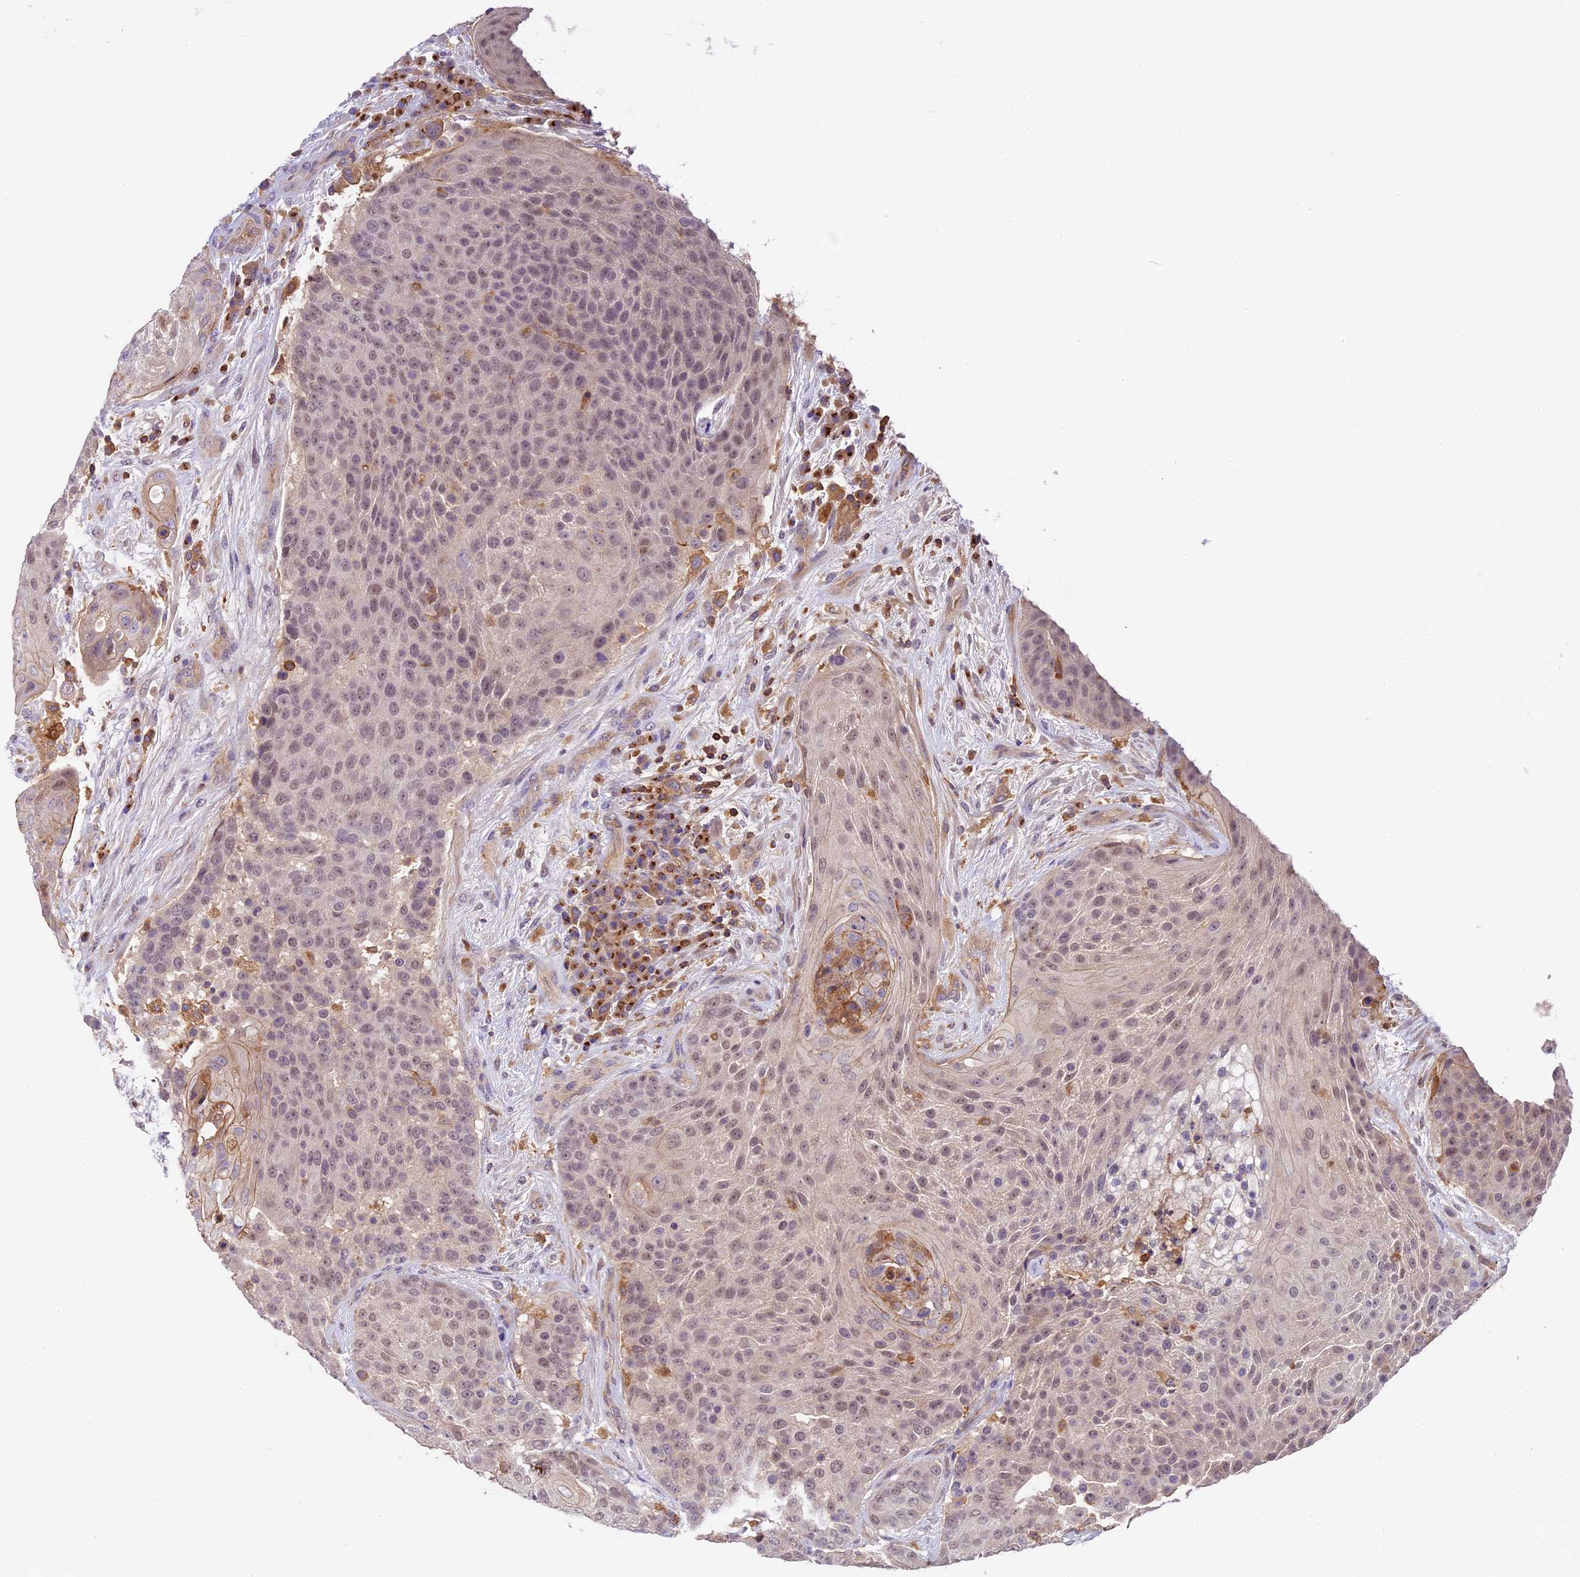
{"staining": {"intensity": "weak", "quantity": ">75%", "location": "nuclear"}, "tissue": "urothelial cancer", "cell_type": "Tumor cells", "image_type": "cancer", "snomed": [{"axis": "morphology", "description": "Urothelial carcinoma, High grade"}, {"axis": "topography", "description": "Urinary bladder"}], "caption": "The immunohistochemical stain labels weak nuclear positivity in tumor cells of urothelial cancer tissue.", "gene": "TBC1D1", "patient": {"sex": "female", "age": 63}}